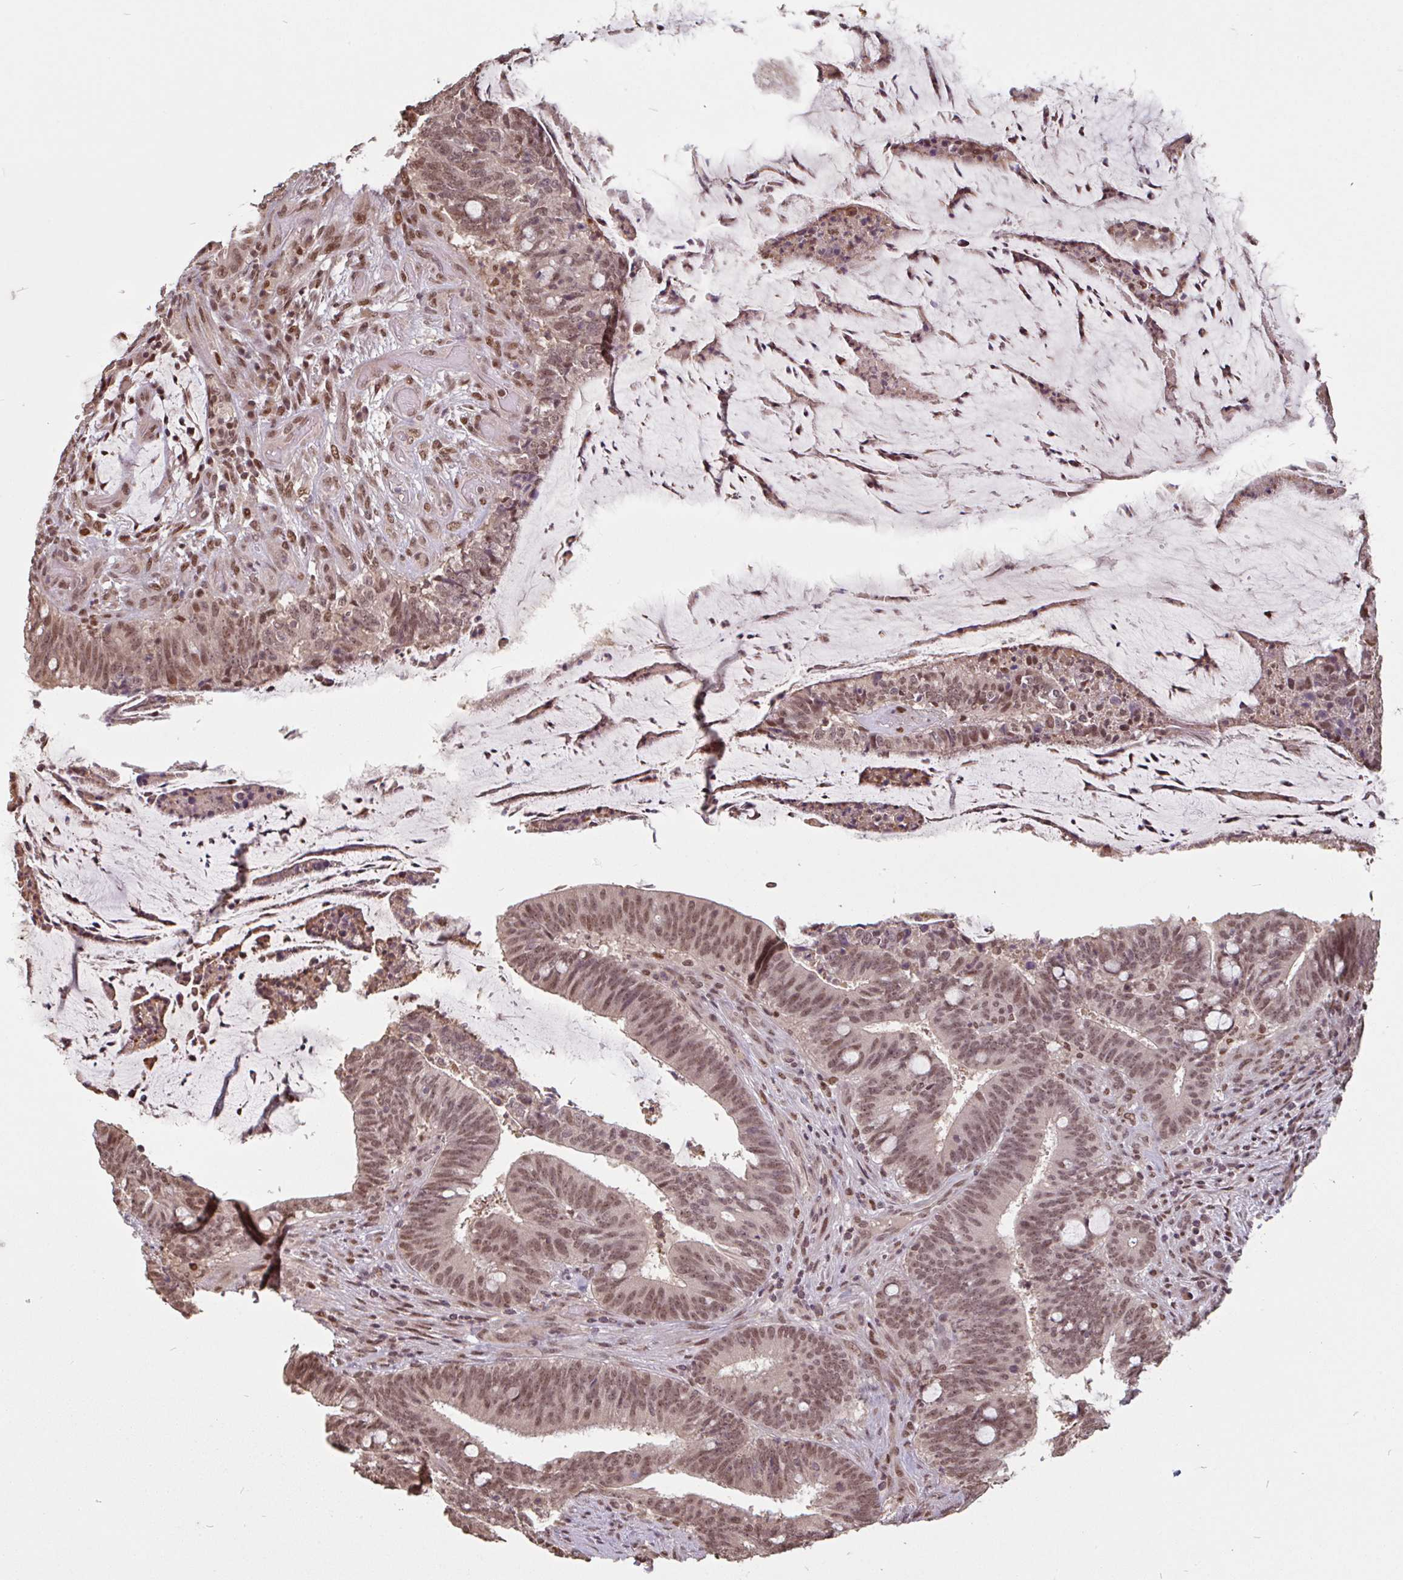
{"staining": {"intensity": "moderate", "quantity": ">75%", "location": "nuclear"}, "tissue": "colorectal cancer", "cell_type": "Tumor cells", "image_type": "cancer", "snomed": [{"axis": "morphology", "description": "Adenocarcinoma, NOS"}, {"axis": "topography", "description": "Colon"}], "caption": "Immunohistochemistry (IHC) histopathology image of human colorectal cancer (adenocarcinoma) stained for a protein (brown), which displays medium levels of moderate nuclear positivity in approximately >75% of tumor cells.", "gene": "DR1", "patient": {"sex": "female", "age": 43}}